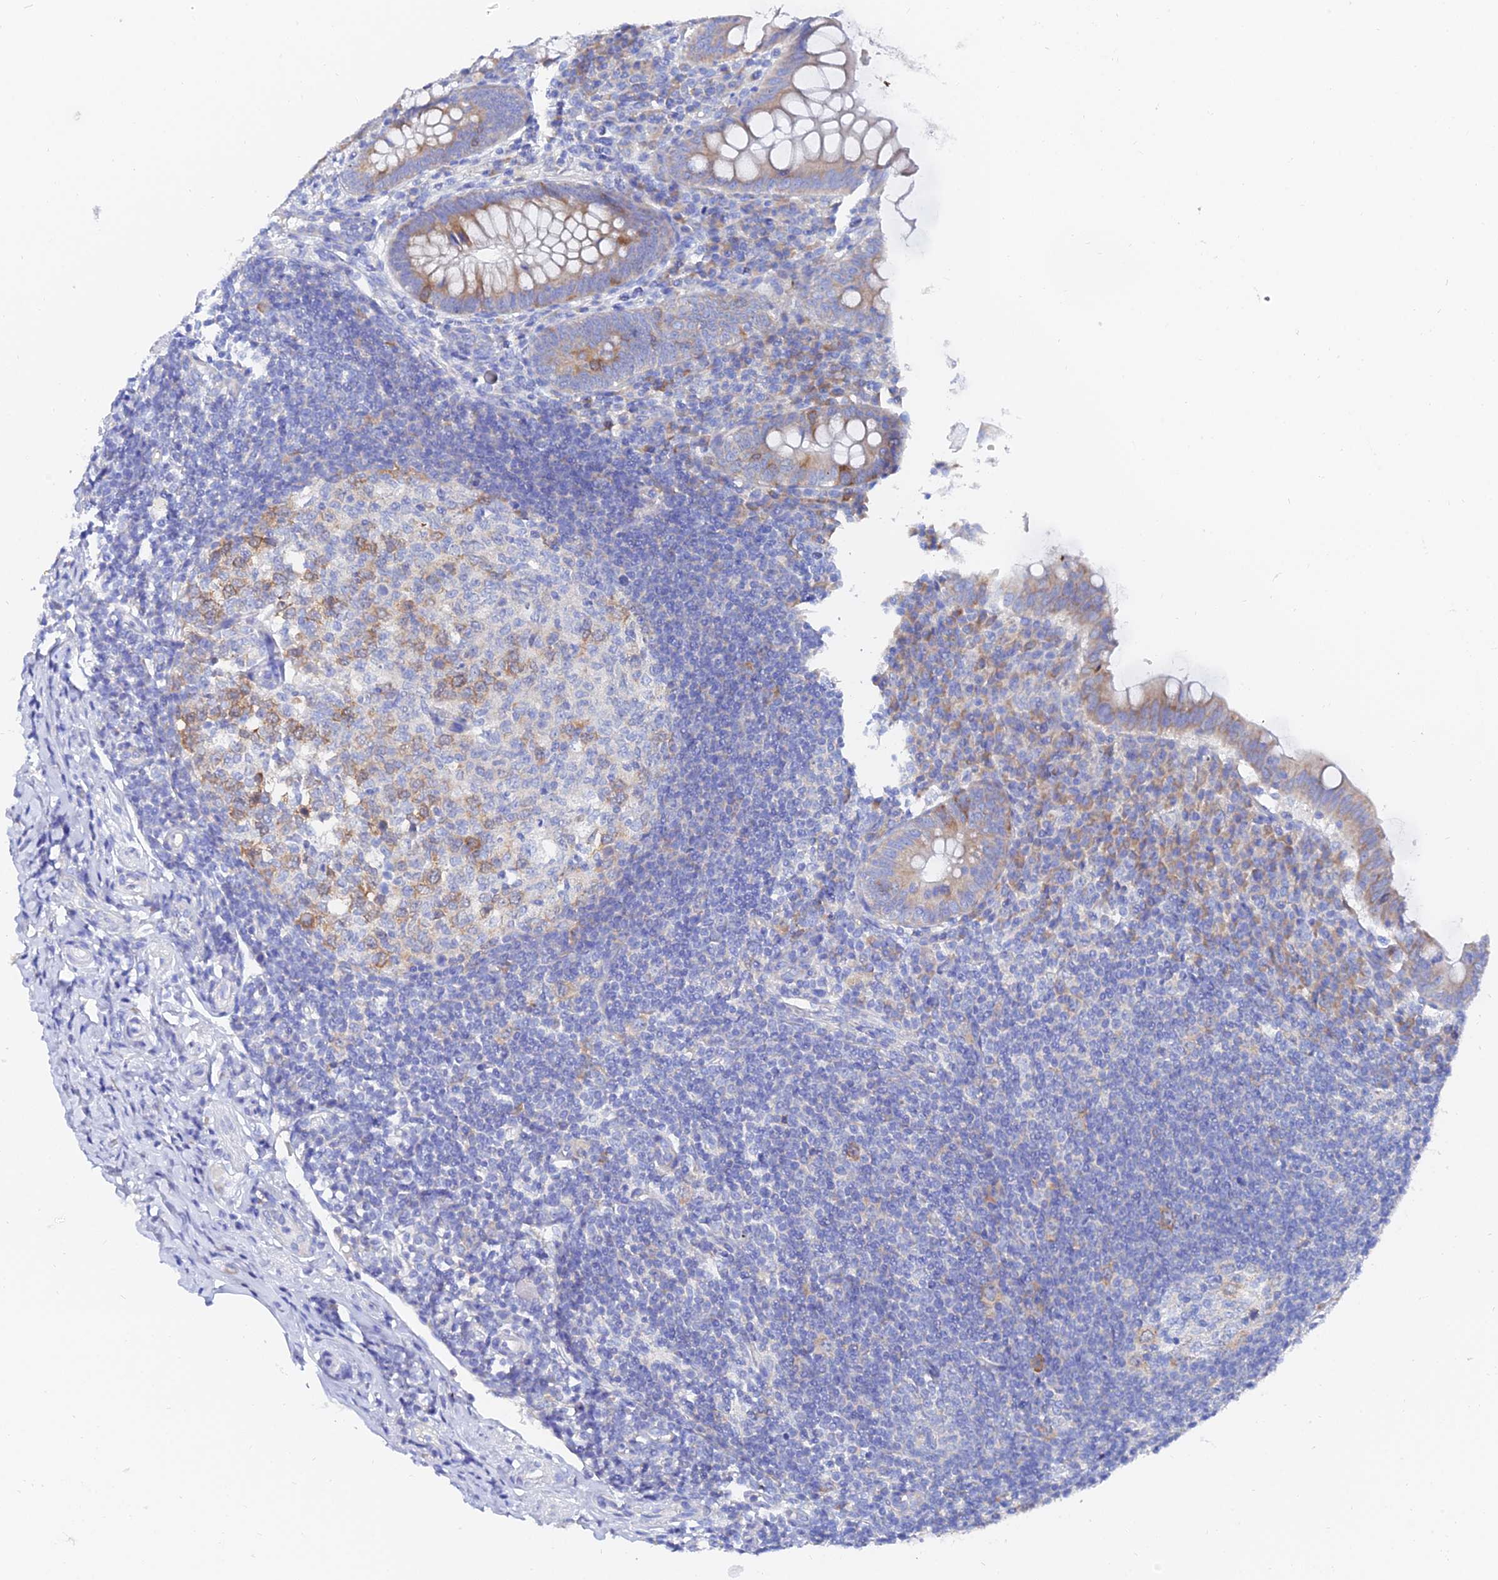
{"staining": {"intensity": "moderate", "quantity": "25%-75%", "location": "cytoplasmic/membranous"}, "tissue": "appendix", "cell_type": "Glandular cells", "image_type": "normal", "snomed": [{"axis": "morphology", "description": "Normal tissue, NOS"}, {"axis": "topography", "description": "Appendix"}], "caption": "A brown stain highlights moderate cytoplasmic/membranous positivity of a protein in glandular cells of unremarkable human appendix. The staining is performed using DAB brown chromogen to label protein expression. The nuclei are counter-stained blue using hematoxylin.", "gene": "PTTG1", "patient": {"sex": "female", "age": 33}}